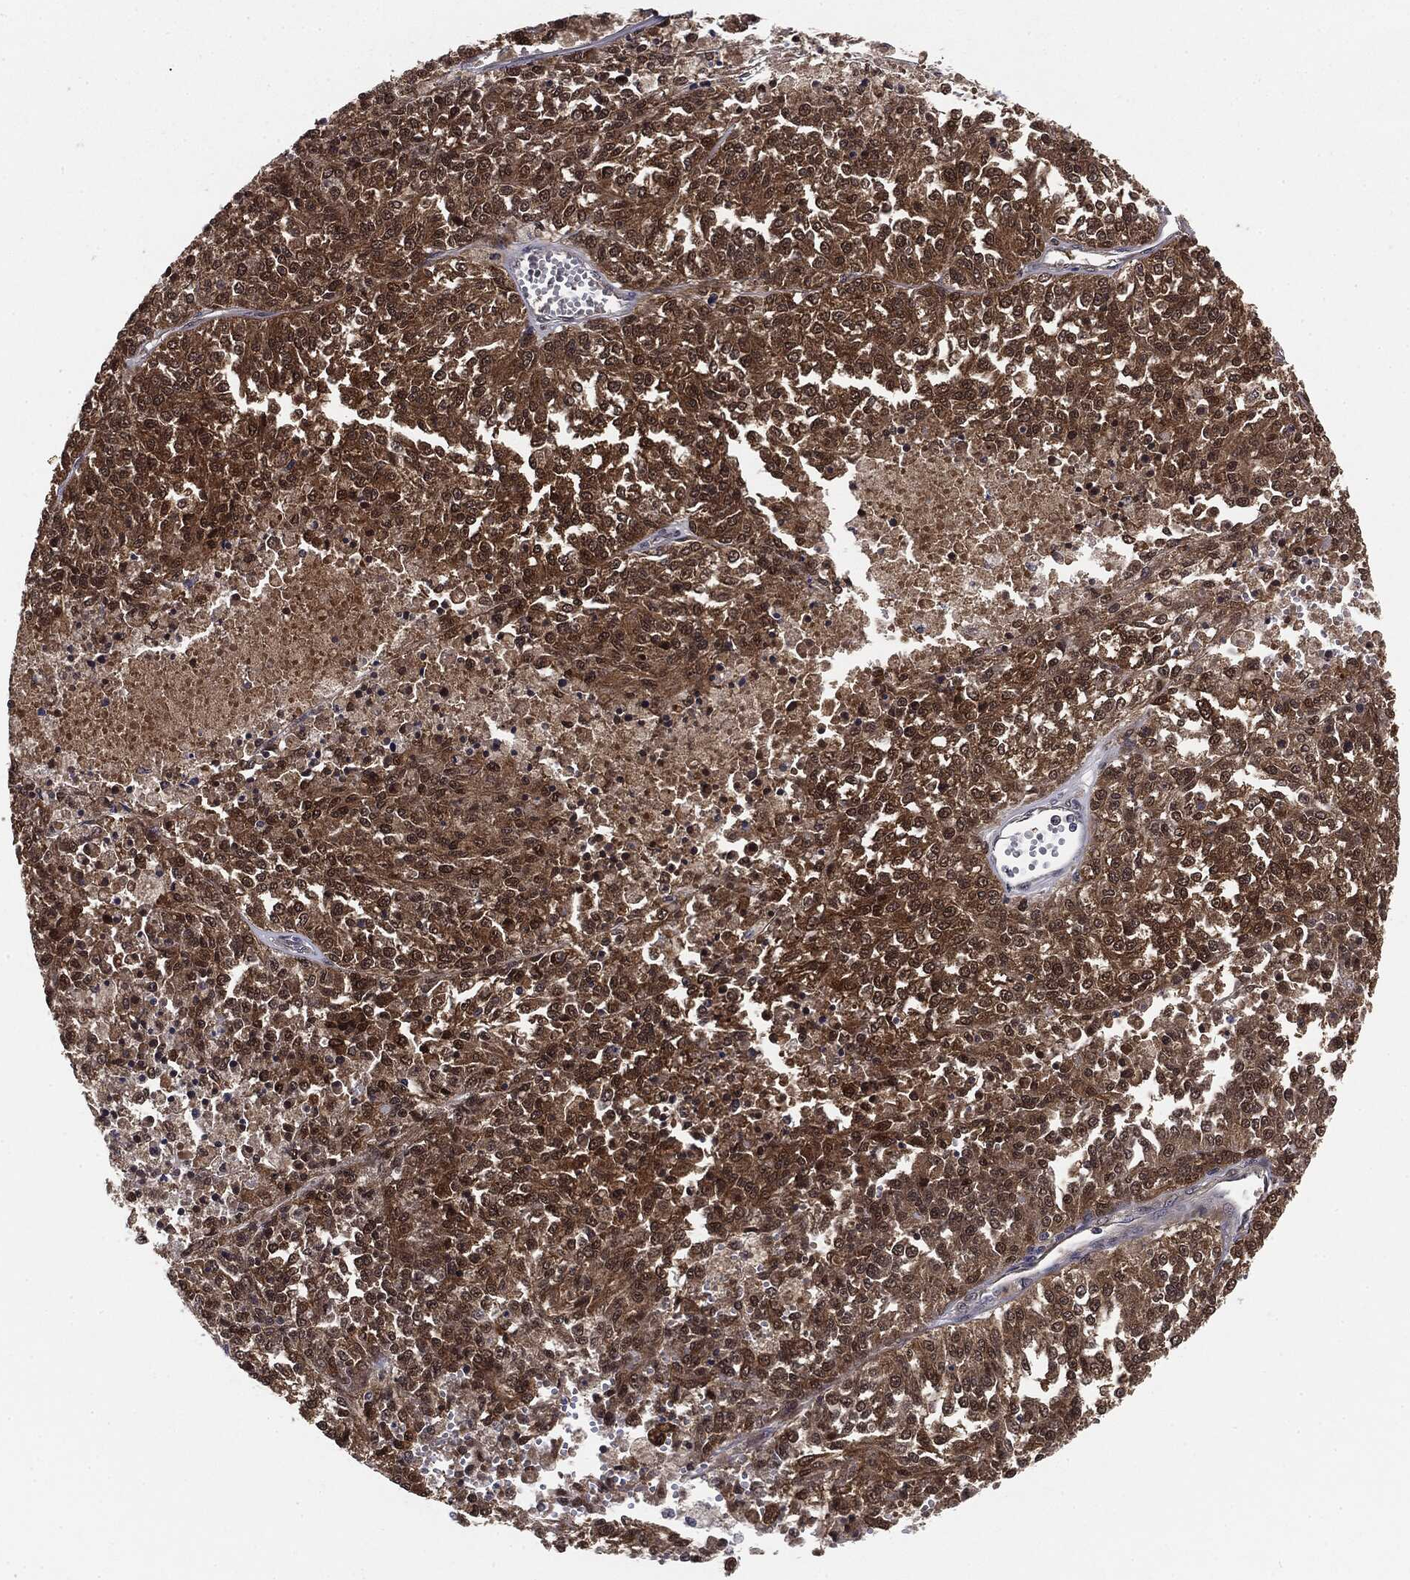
{"staining": {"intensity": "strong", "quantity": ">75%", "location": "cytoplasmic/membranous"}, "tissue": "melanoma", "cell_type": "Tumor cells", "image_type": "cancer", "snomed": [{"axis": "morphology", "description": "Malignant melanoma, Metastatic site"}, {"axis": "topography", "description": "Lymph node"}], "caption": "Melanoma stained with DAB (3,3'-diaminobenzidine) IHC reveals high levels of strong cytoplasmic/membranous positivity in about >75% of tumor cells.", "gene": "KRT7", "patient": {"sex": "female", "age": 64}}